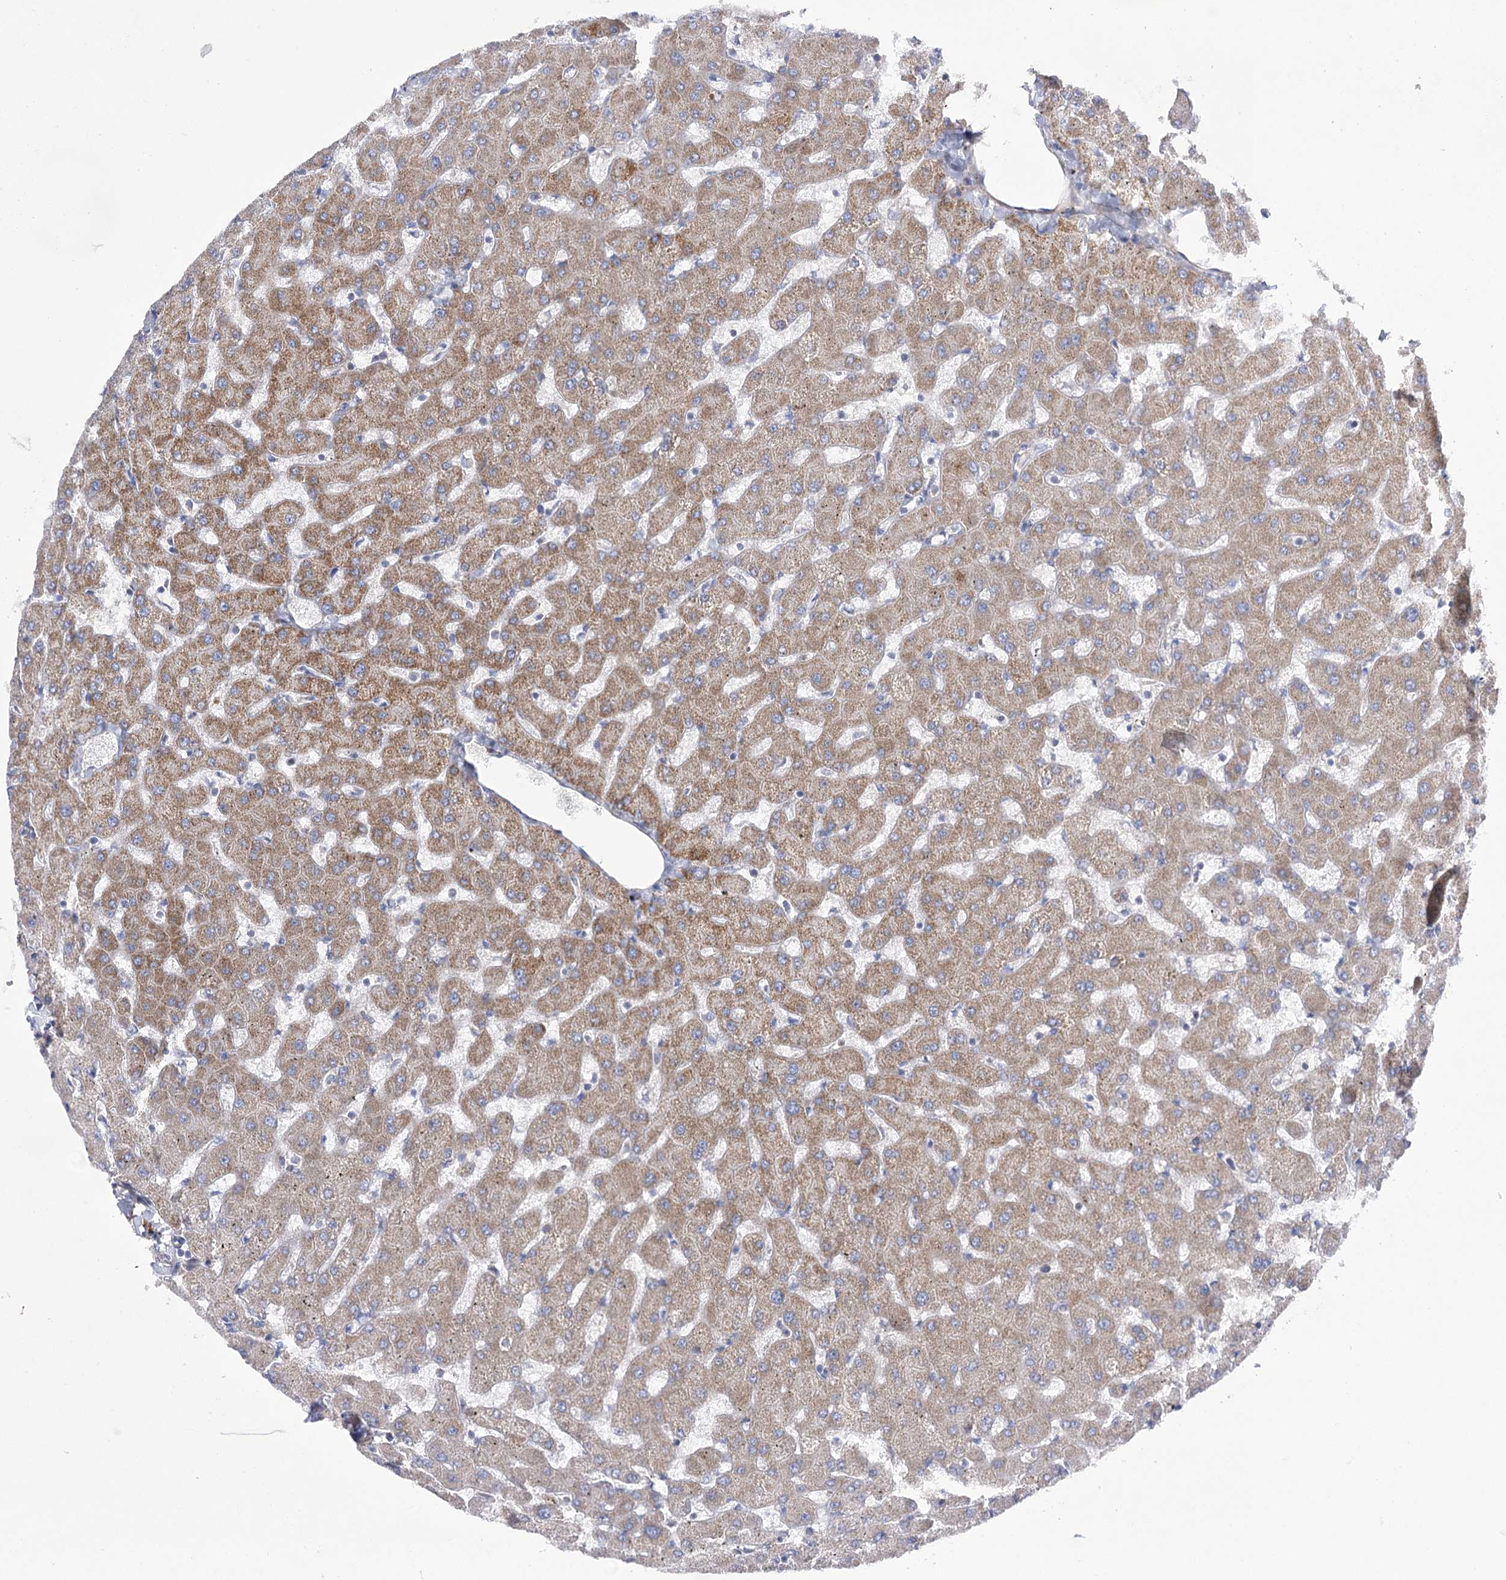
{"staining": {"intensity": "negative", "quantity": "none", "location": "none"}, "tissue": "liver", "cell_type": "Cholangiocytes", "image_type": "normal", "snomed": [{"axis": "morphology", "description": "Normal tissue, NOS"}, {"axis": "topography", "description": "Liver"}], "caption": "Protein analysis of benign liver demonstrates no significant positivity in cholangiocytes.", "gene": "COX15", "patient": {"sex": "female", "age": 63}}